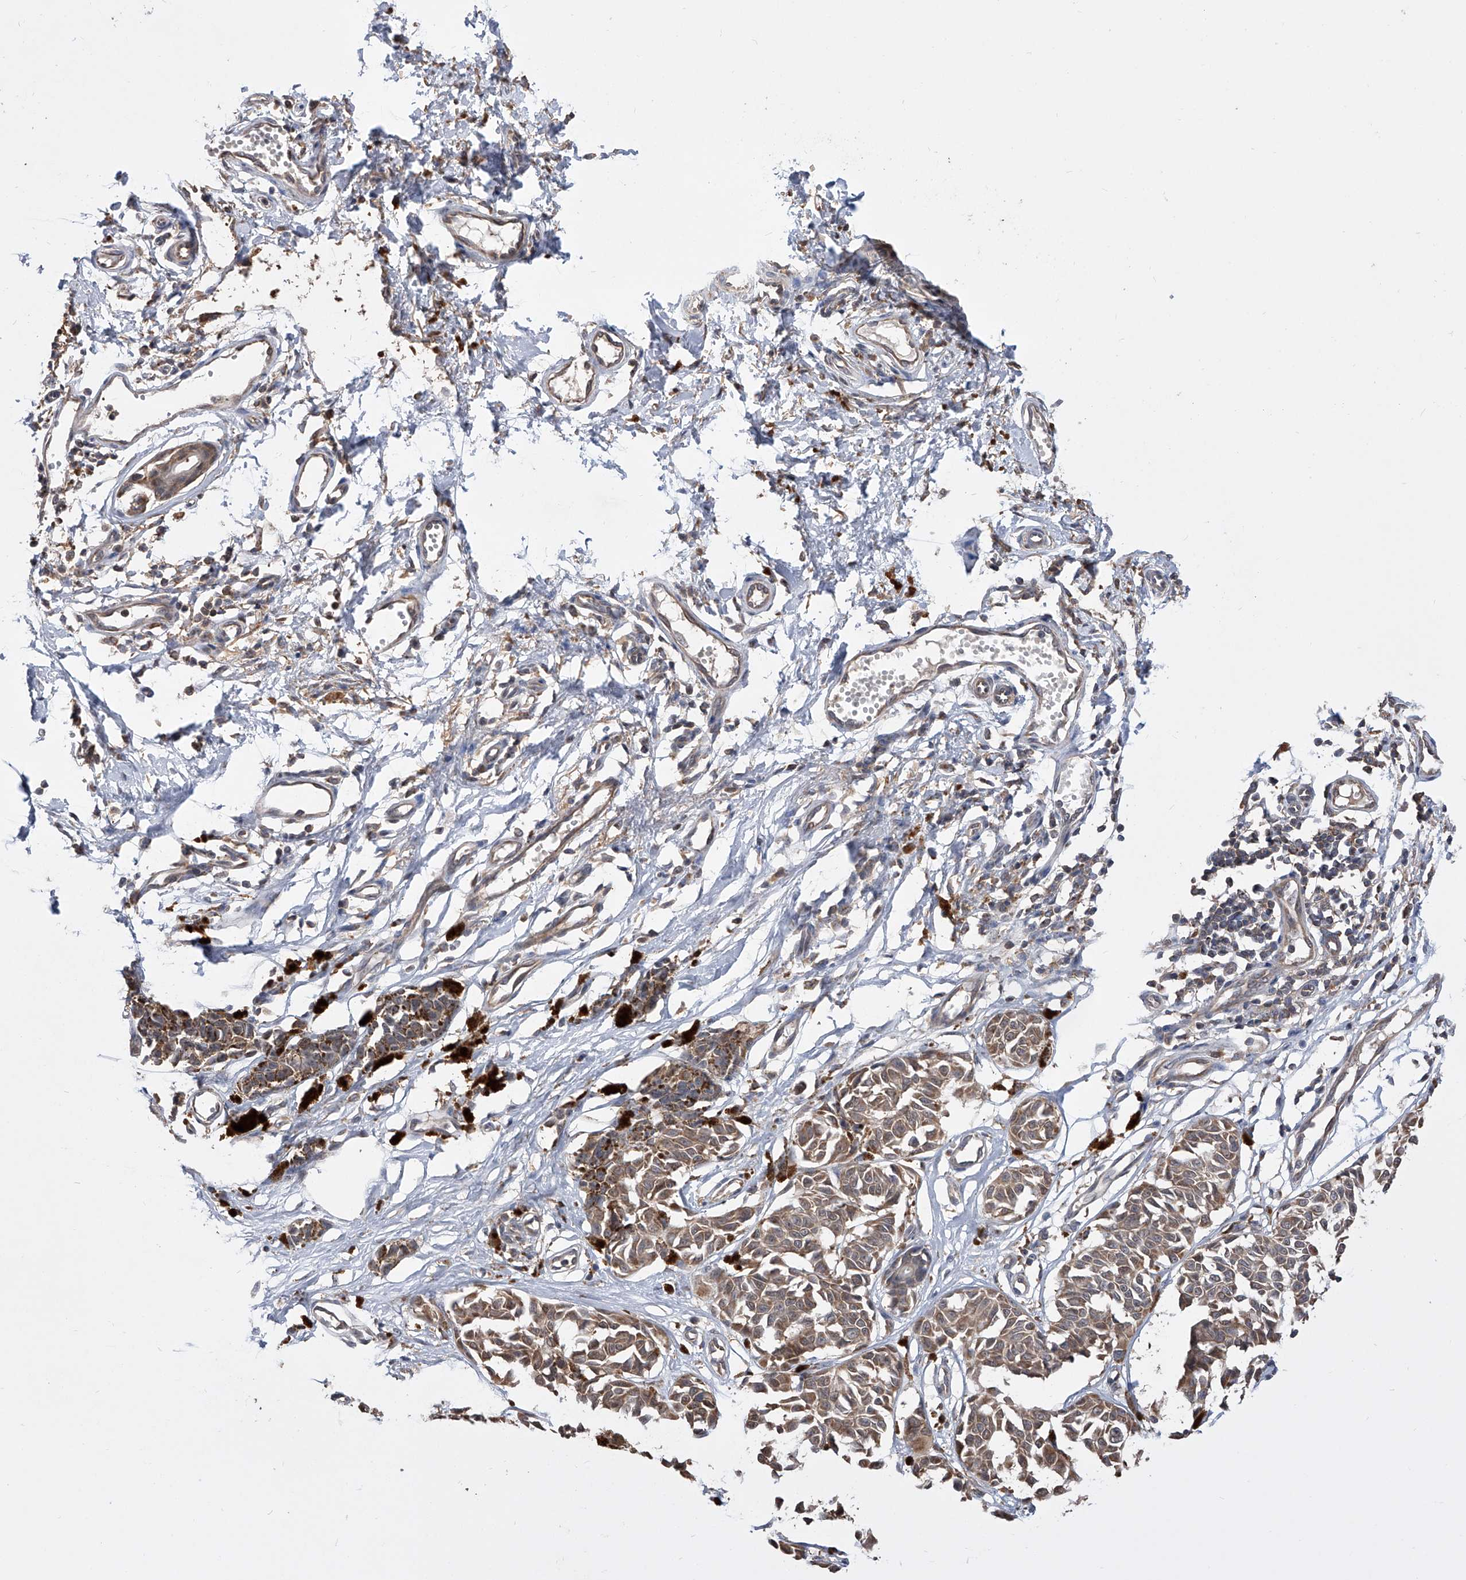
{"staining": {"intensity": "moderate", "quantity": ">75%", "location": "cytoplasmic/membranous"}, "tissue": "melanoma", "cell_type": "Tumor cells", "image_type": "cancer", "snomed": [{"axis": "morphology", "description": "Malignant melanoma, NOS"}, {"axis": "topography", "description": "Skin"}], "caption": "IHC micrograph of neoplastic tissue: human malignant melanoma stained using IHC displays medium levels of moderate protein expression localized specifically in the cytoplasmic/membranous of tumor cells, appearing as a cytoplasmic/membranous brown color.", "gene": "GMDS", "patient": {"sex": "male", "age": 53}}